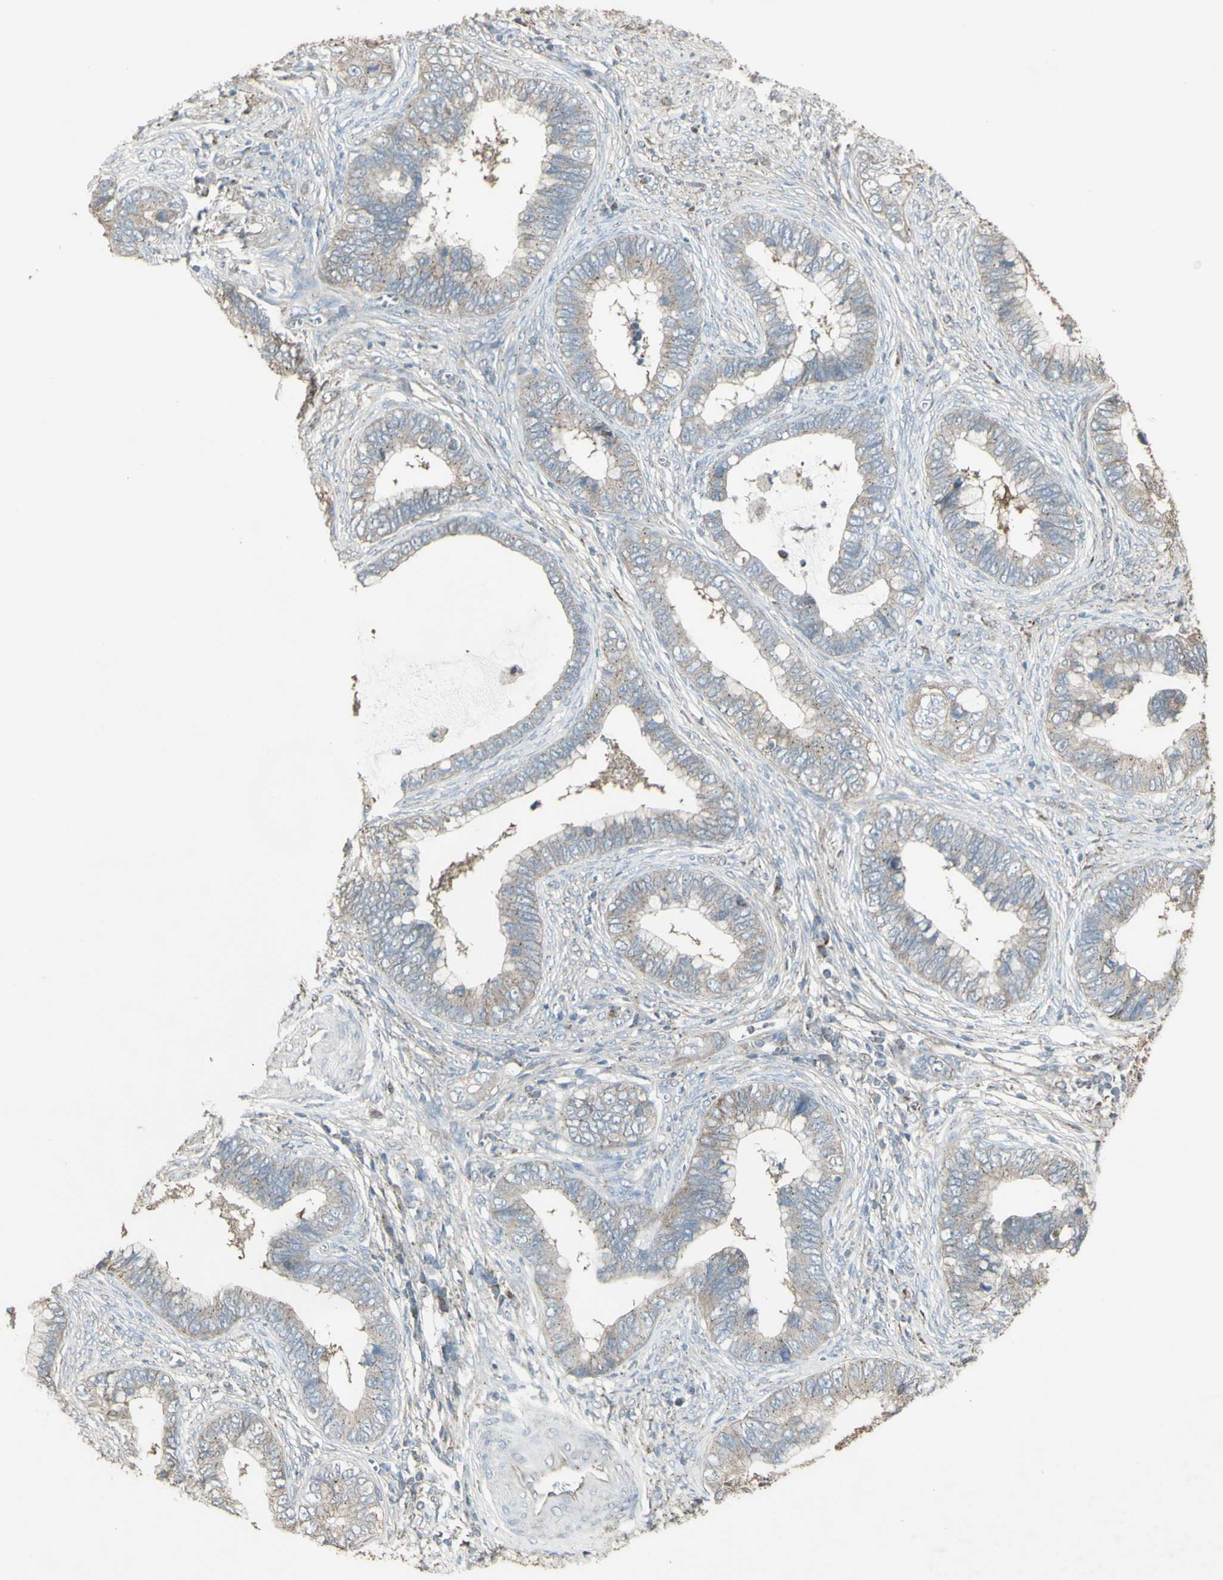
{"staining": {"intensity": "weak", "quantity": ">75%", "location": "cytoplasmic/membranous"}, "tissue": "cervical cancer", "cell_type": "Tumor cells", "image_type": "cancer", "snomed": [{"axis": "morphology", "description": "Adenocarcinoma, NOS"}, {"axis": "topography", "description": "Cervix"}], "caption": "The histopathology image displays immunohistochemical staining of cervical adenocarcinoma. There is weak cytoplasmic/membranous positivity is identified in about >75% of tumor cells. Using DAB (brown) and hematoxylin (blue) stains, captured at high magnification using brightfield microscopy.", "gene": "FXYD3", "patient": {"sex": "female", "age": 44}}